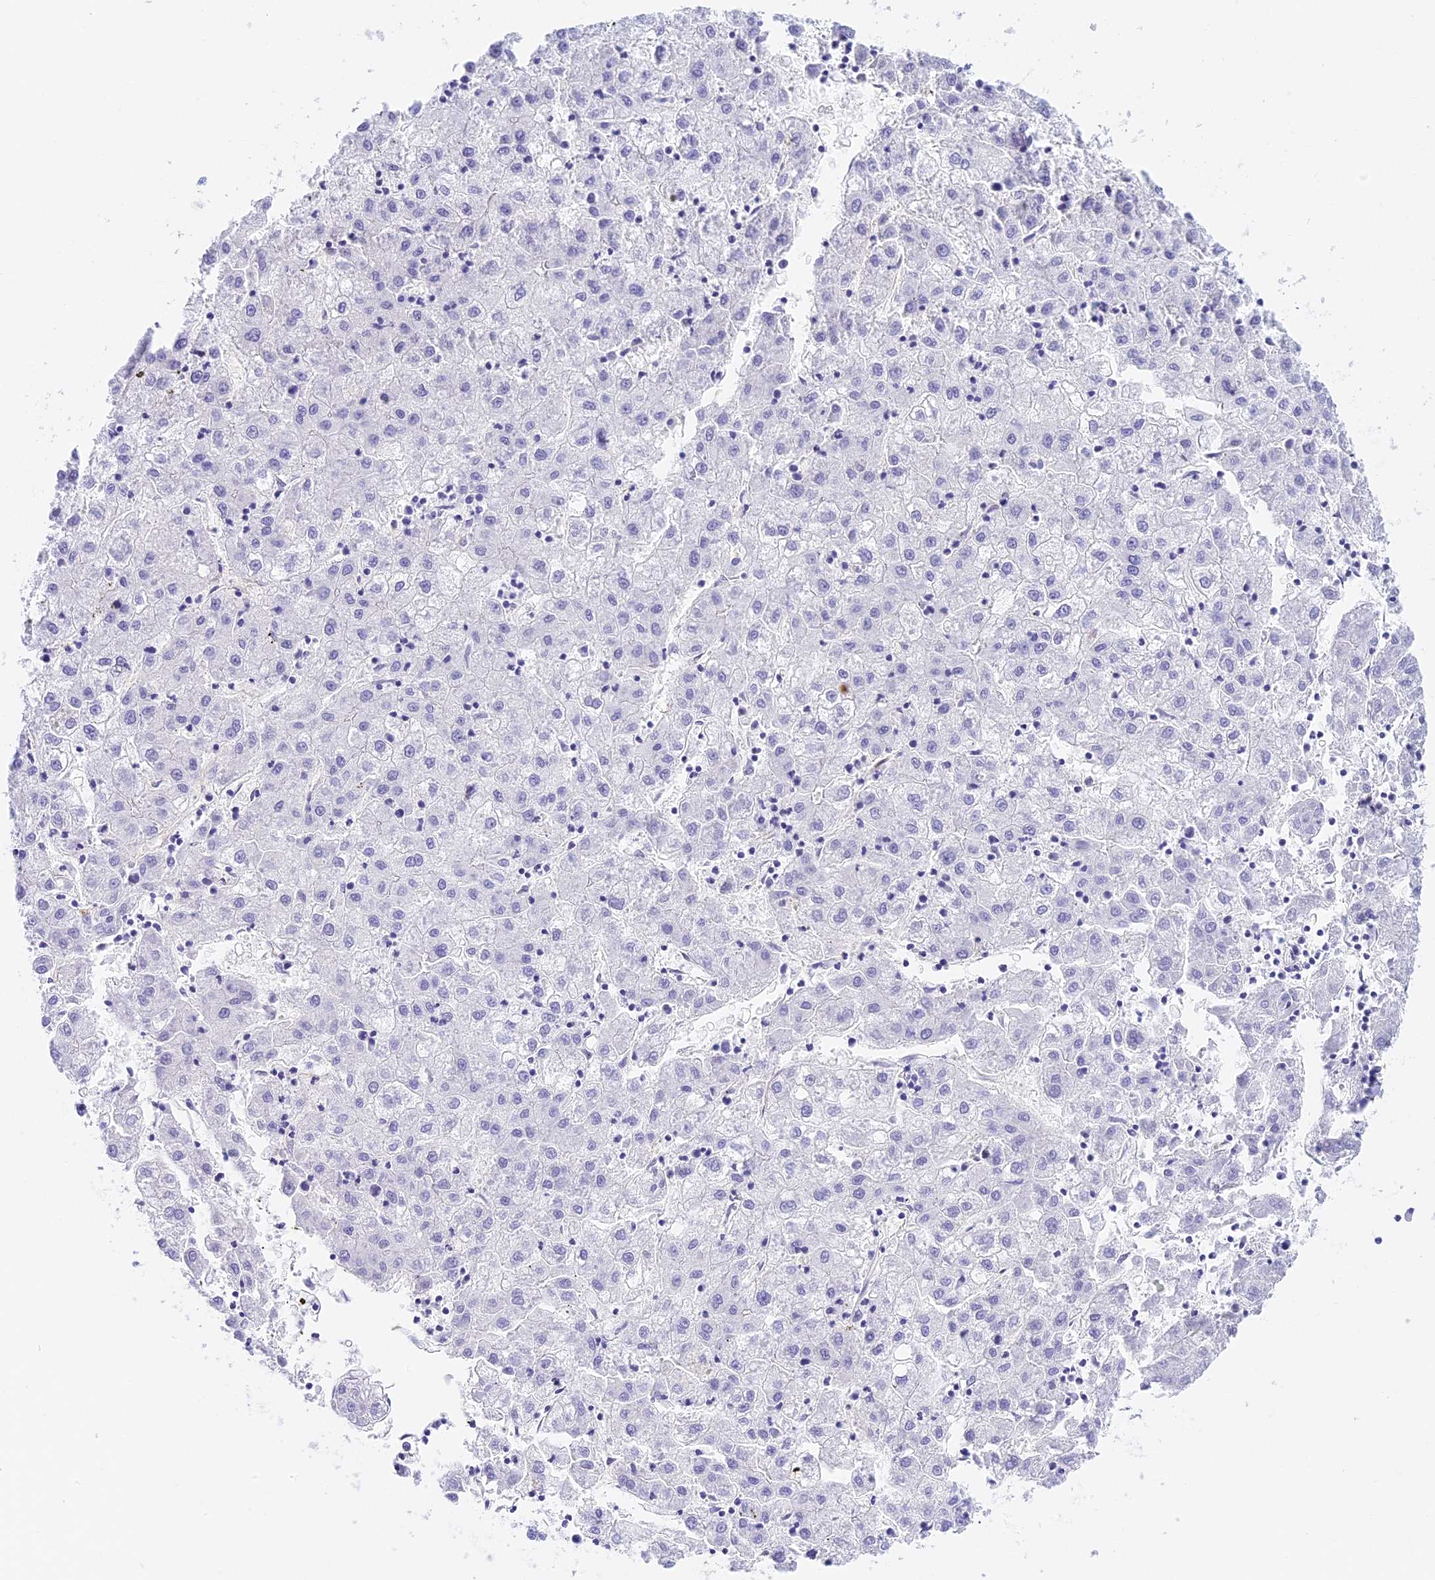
{"staining": {"intensity": "negative", "quantity": "none", "location": "none"}, "tissue": "liver cancer", "cell_type": "Tumor cells", "image_type": "cancer", "snomed": [{"axis": "morphology", "description": "Carcinoma, Hepatocellular, NOS"}, {"axis": "topography", "description": "Liver"}], "caption": "The image displays no staining of tumor cells in liver cancer (hepatocellular carcinoma).", "gene": "HOMER3", "patient": {"sex": "male", "age": 72}}